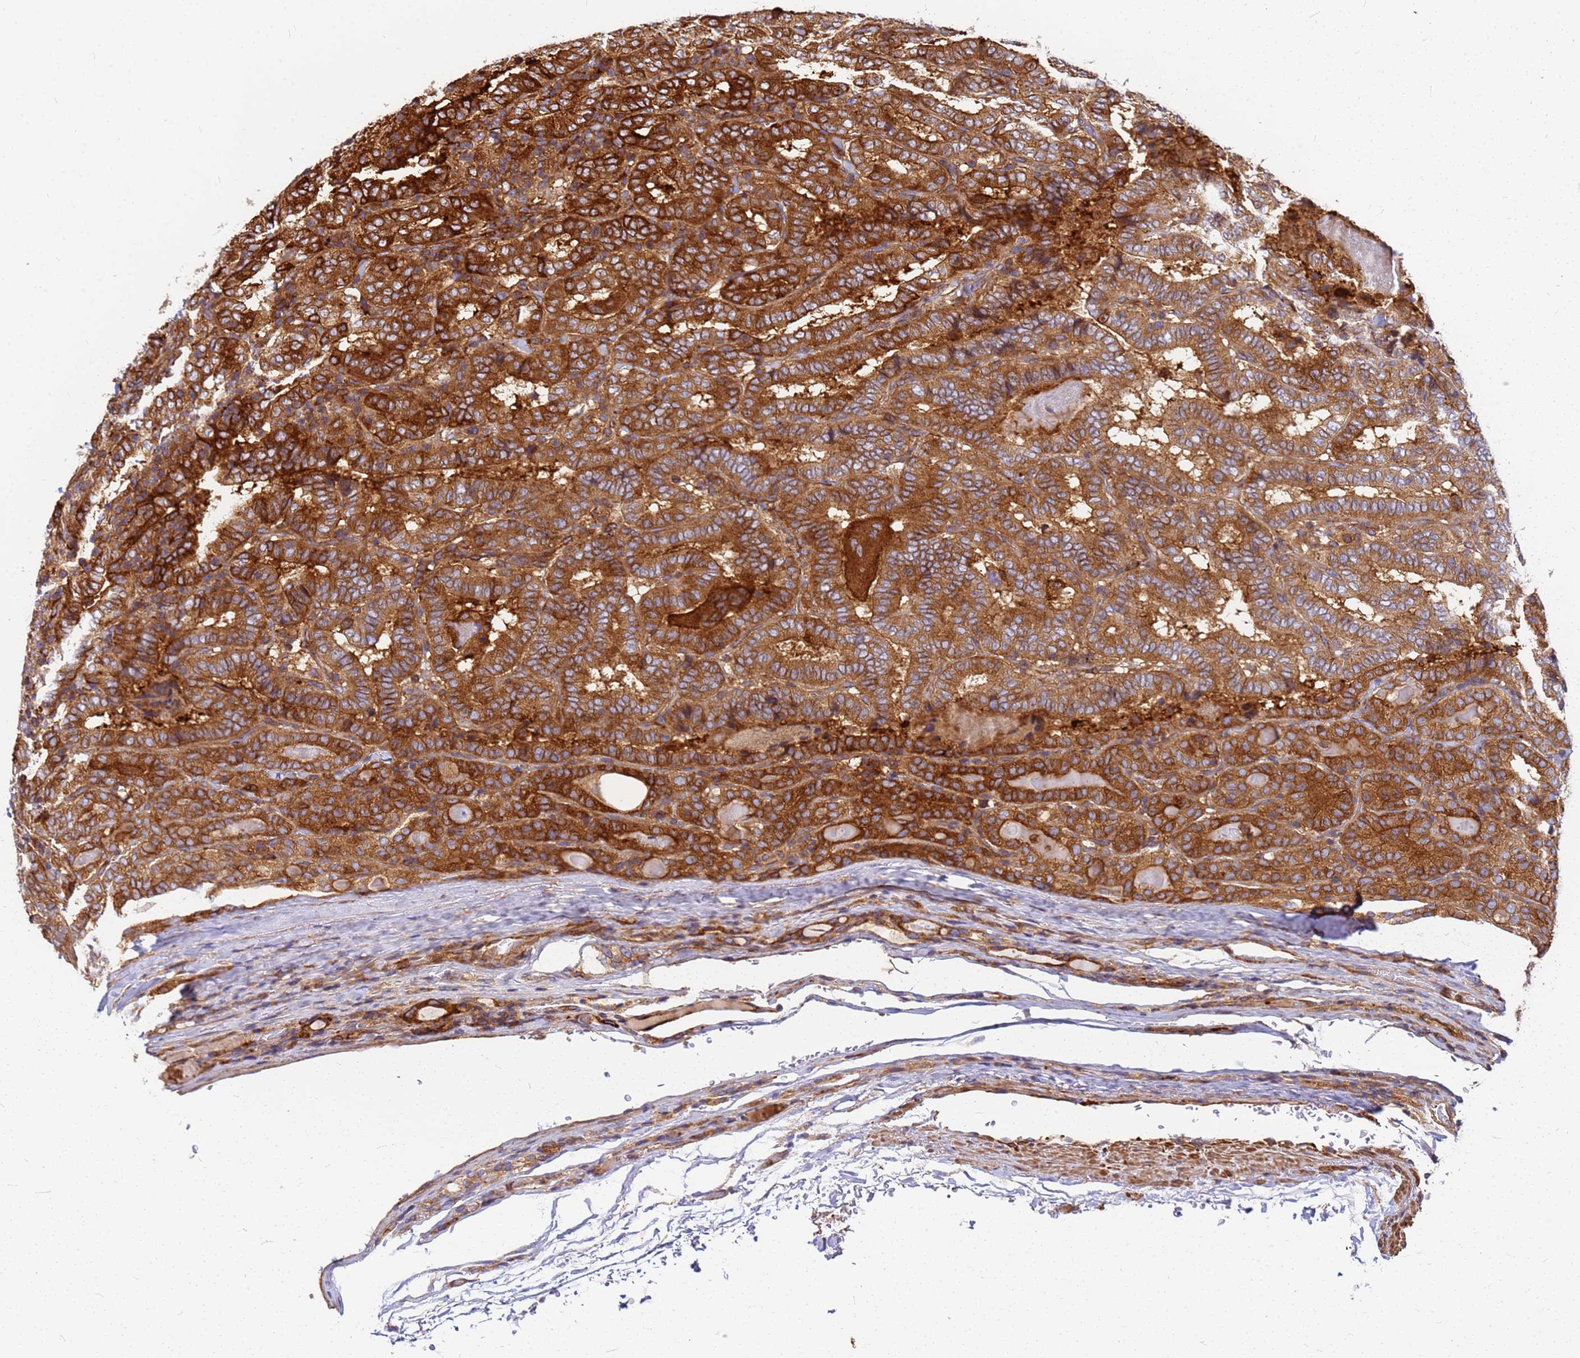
{"staining": {"intensity": "strong", "quantity": ">75%", "location": "cytoplasmic/membranous"}, "tissue": "thyroid cancer", "cell_type": "Tumor cells", "image_type": "cancer", "snomed": [{"axis": "morphology", "description": "Papillary adenocarcinoma, NOS"}, {"axis": "topography", "description": "Thyroid gland"}], "caption": "A brown stain labels strong cytoplasmic/membranous expression of a protein in thyroid cancer tumor cells.", "gene": "C2CD5", "patient": {"sex": "female", "age": 72}}